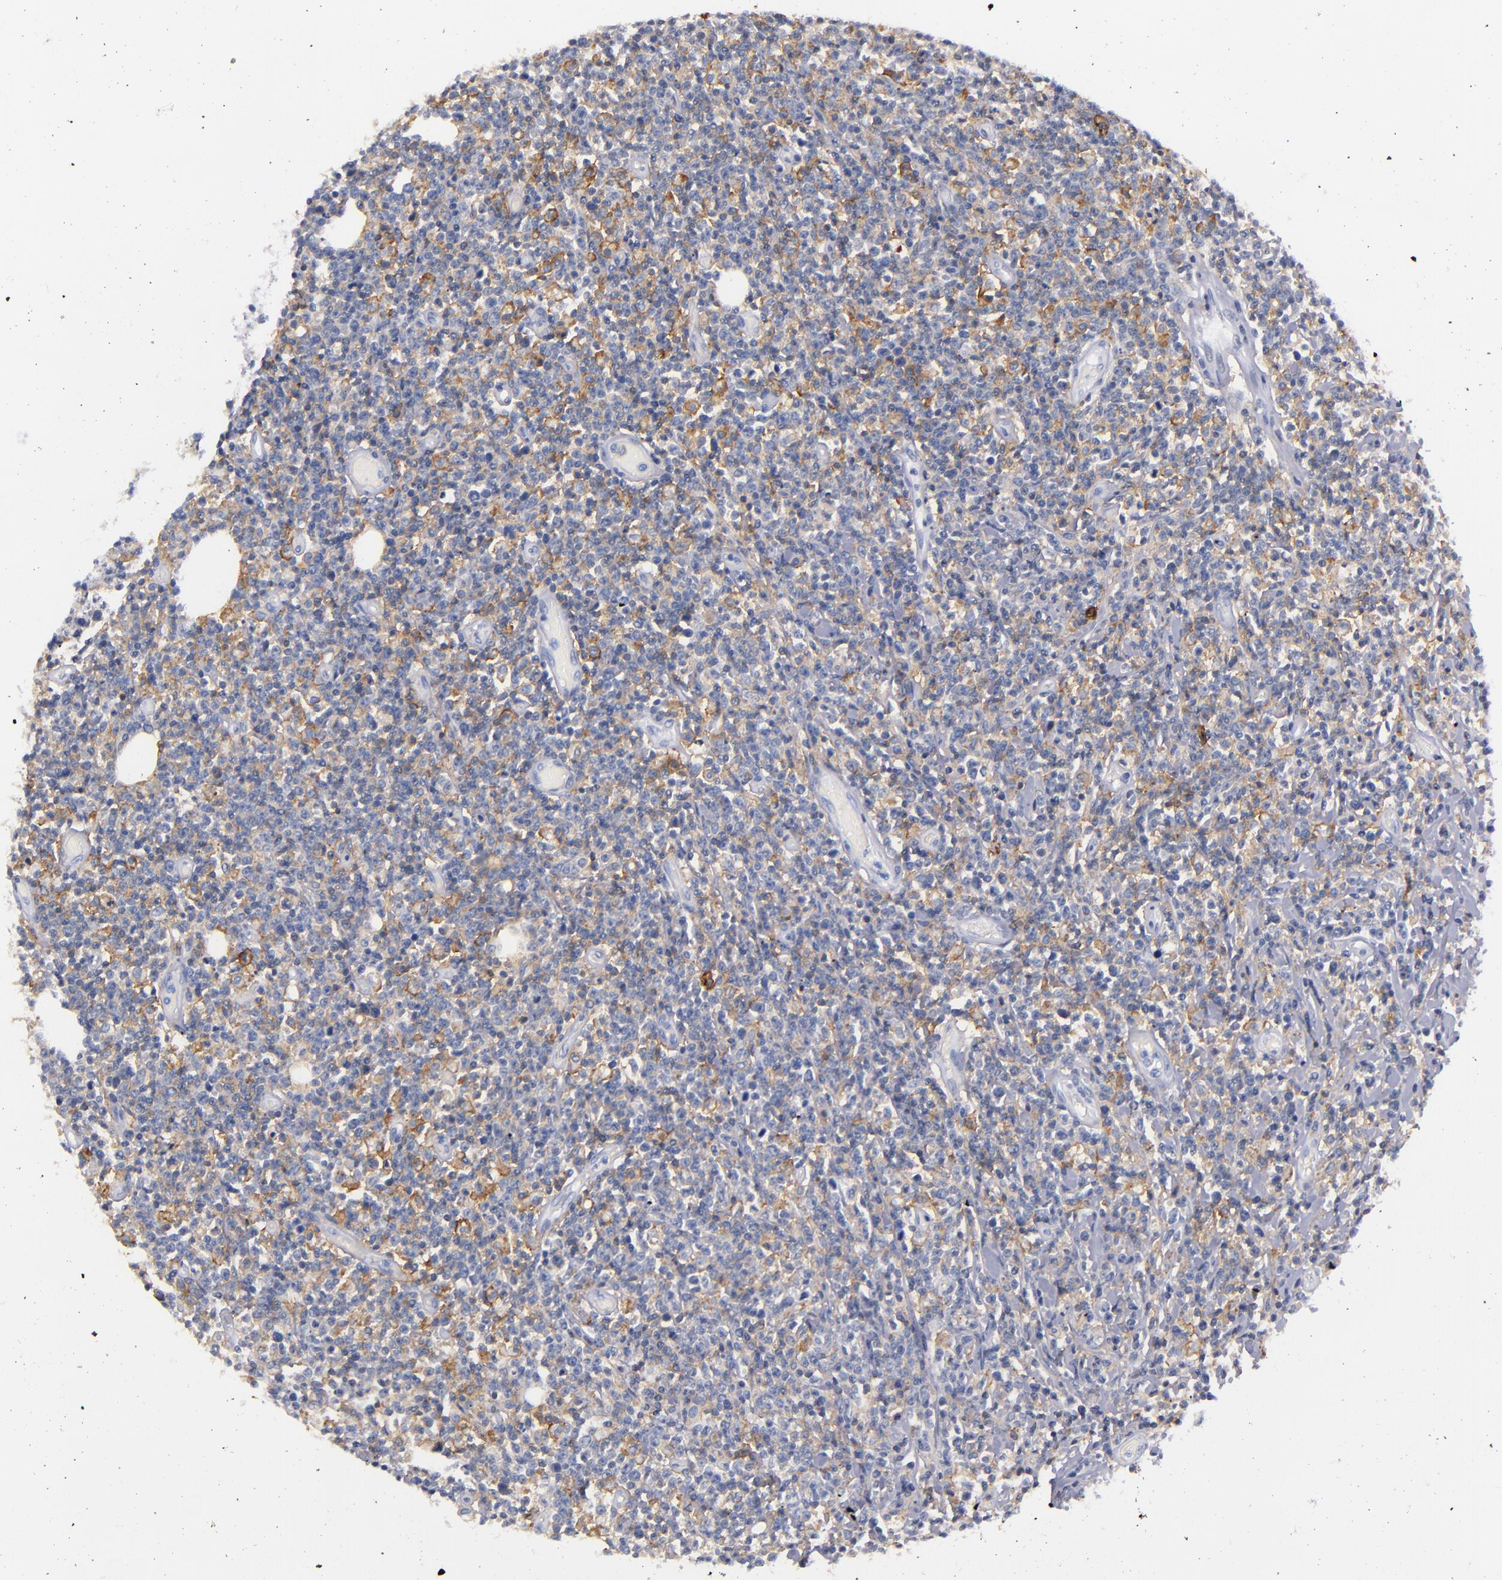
{"staining": {"intensity": "moderate", "quantity": "25%-75%", "location": "cytoplasmic/membranous"}, "tissue": "lymphoma", "cell_type": "Tumor cells", "image_type": "cancer", "snomed": [{"axis": "morphology", "description": "Malignant lymphoma, non-Hodgkin's type, High grade"}, {"axis": "topography", "description": "Colon"}], "caption": "Immunohistochemistry photomicrograph of lymphoma stained for a protein (brown), which shows medium levels of moderate cytoplasmic/membranous expression in about 25%-75% of tumor cells.", "gene": "CD38", "patient": {"sex": "male", "age": 82}}